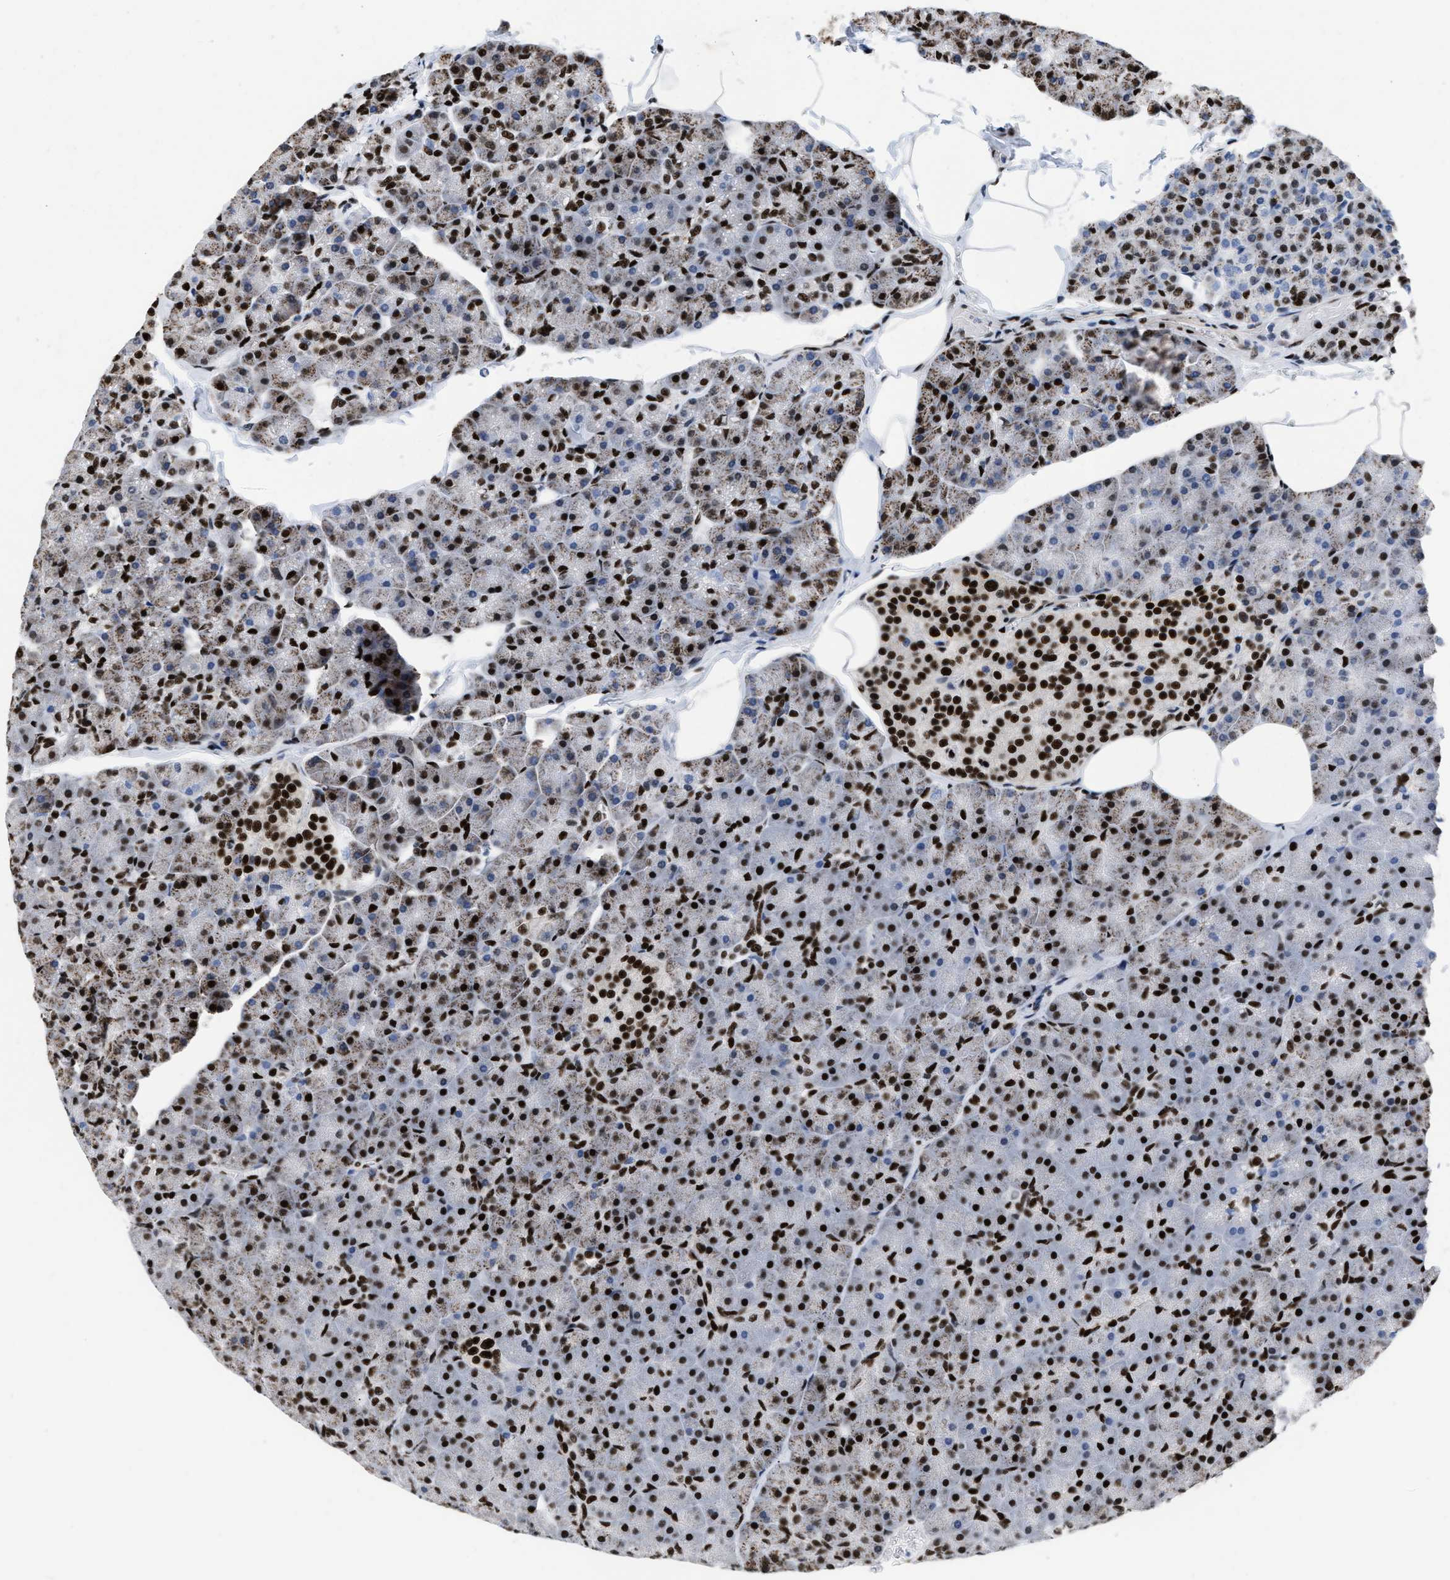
{"staining": {"intensity": "strong", "quantity": ">75%", "location": "nuclear"}, "tissue": "pancreas", "cell_type": "Exocrine glandular cells", "image_type": "normal", "snomed": [{"axis": "morphology", "description": "Normal tissue, NOS"}, {"axis": "topography", "description": "Pancreas"}], "caption": "Exocrine glandular cells exhibit strong nuclear staining in about >75% of cells in normal pancreas. The protein of interest is shown in brown color, while the nuclei are stained blue.", "gene": "CREB1", "patient": {"sex": "male", "age": 35}}